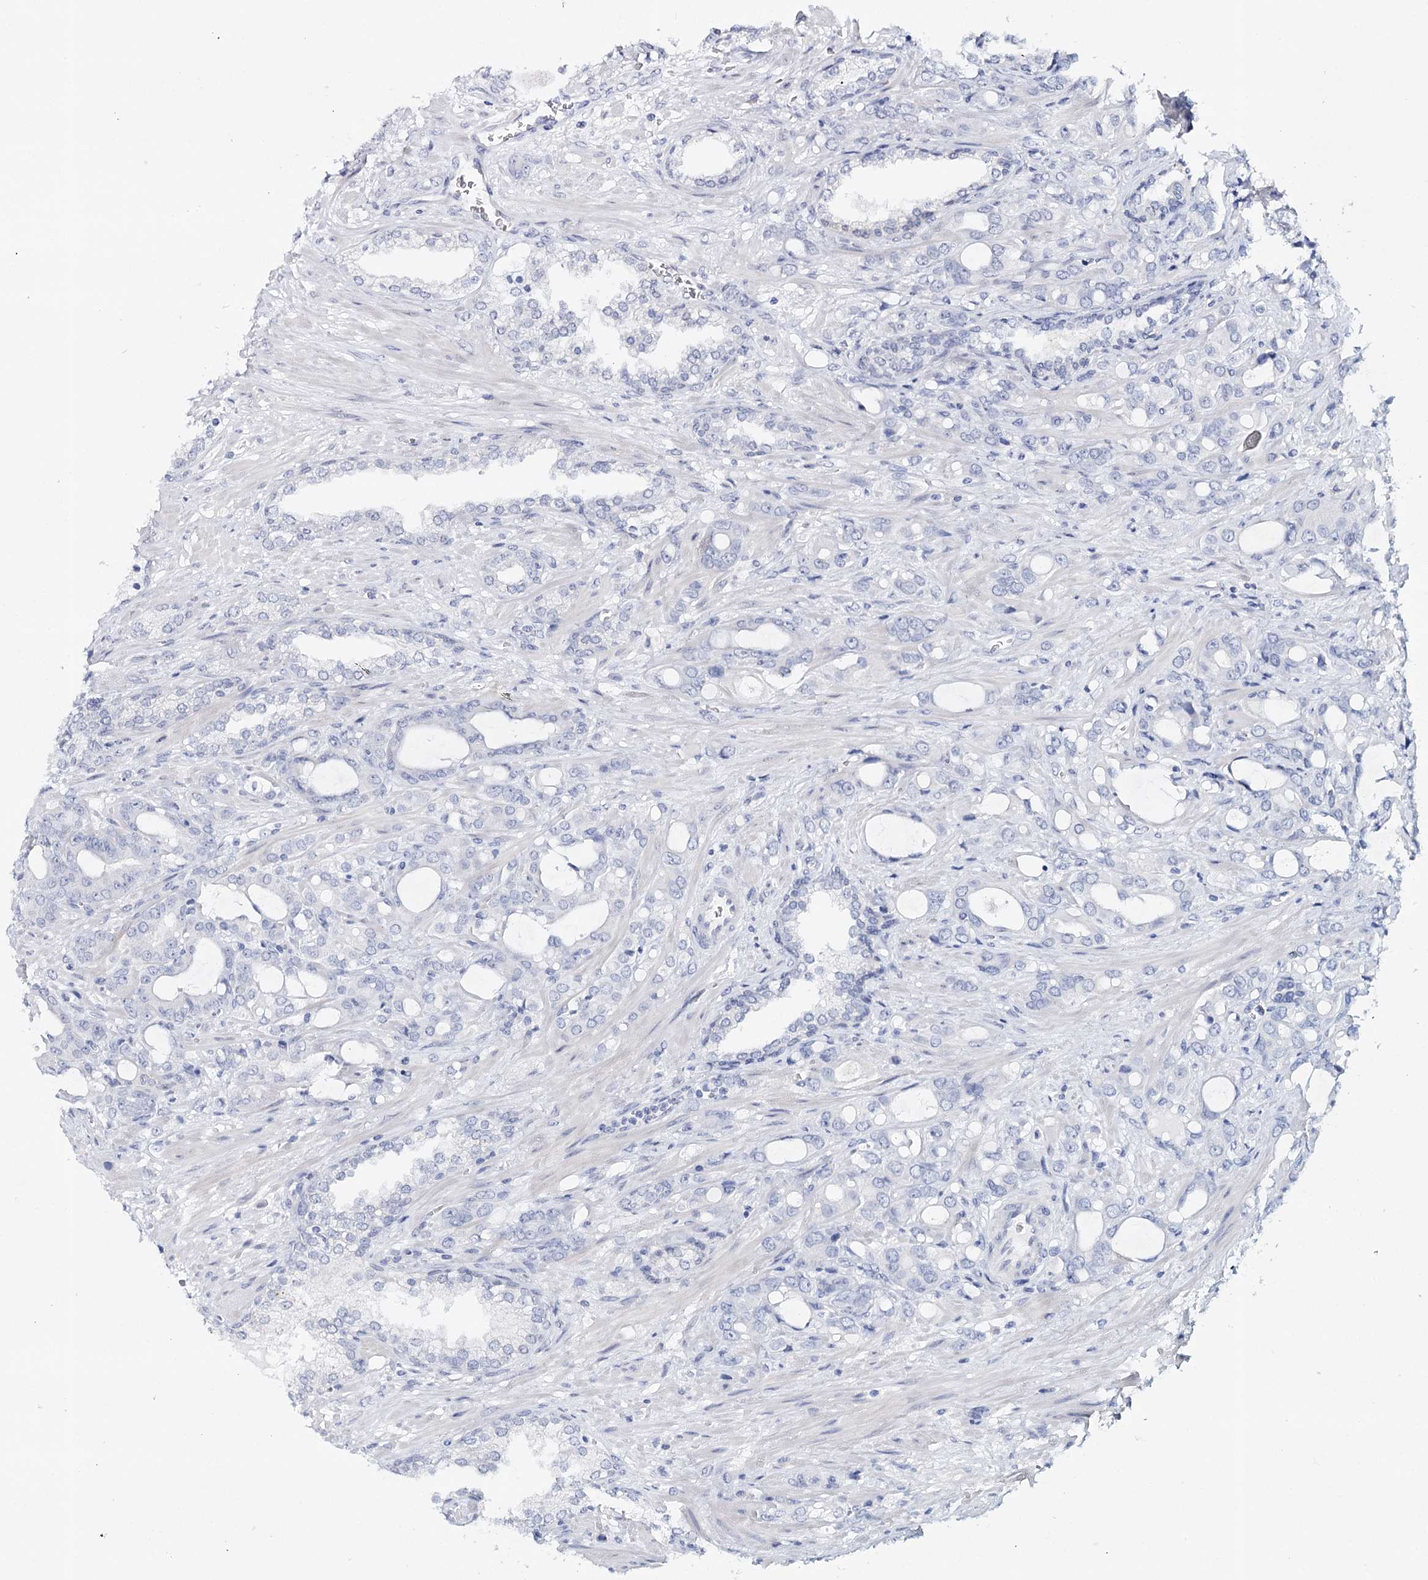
{"staining": {"intensity": "negative", "quantity": "none", "location": "none"}, "tissue": "prostate cancer", "cell_type": "Tumor cells", "image_type": "cancer", "snomed": [{"axis": "morphology", "description": "Adenocarcinoma, High grade"}, {"axis": "topography", "description": "Prostate"}], "caption": "The micrograph demonstrates no staining of tumor cells in prostate cancer (adenocarcinoma (high-grade)).", "gene": "HSPA4L", "patient": {"sex": "male", "age": 72}}